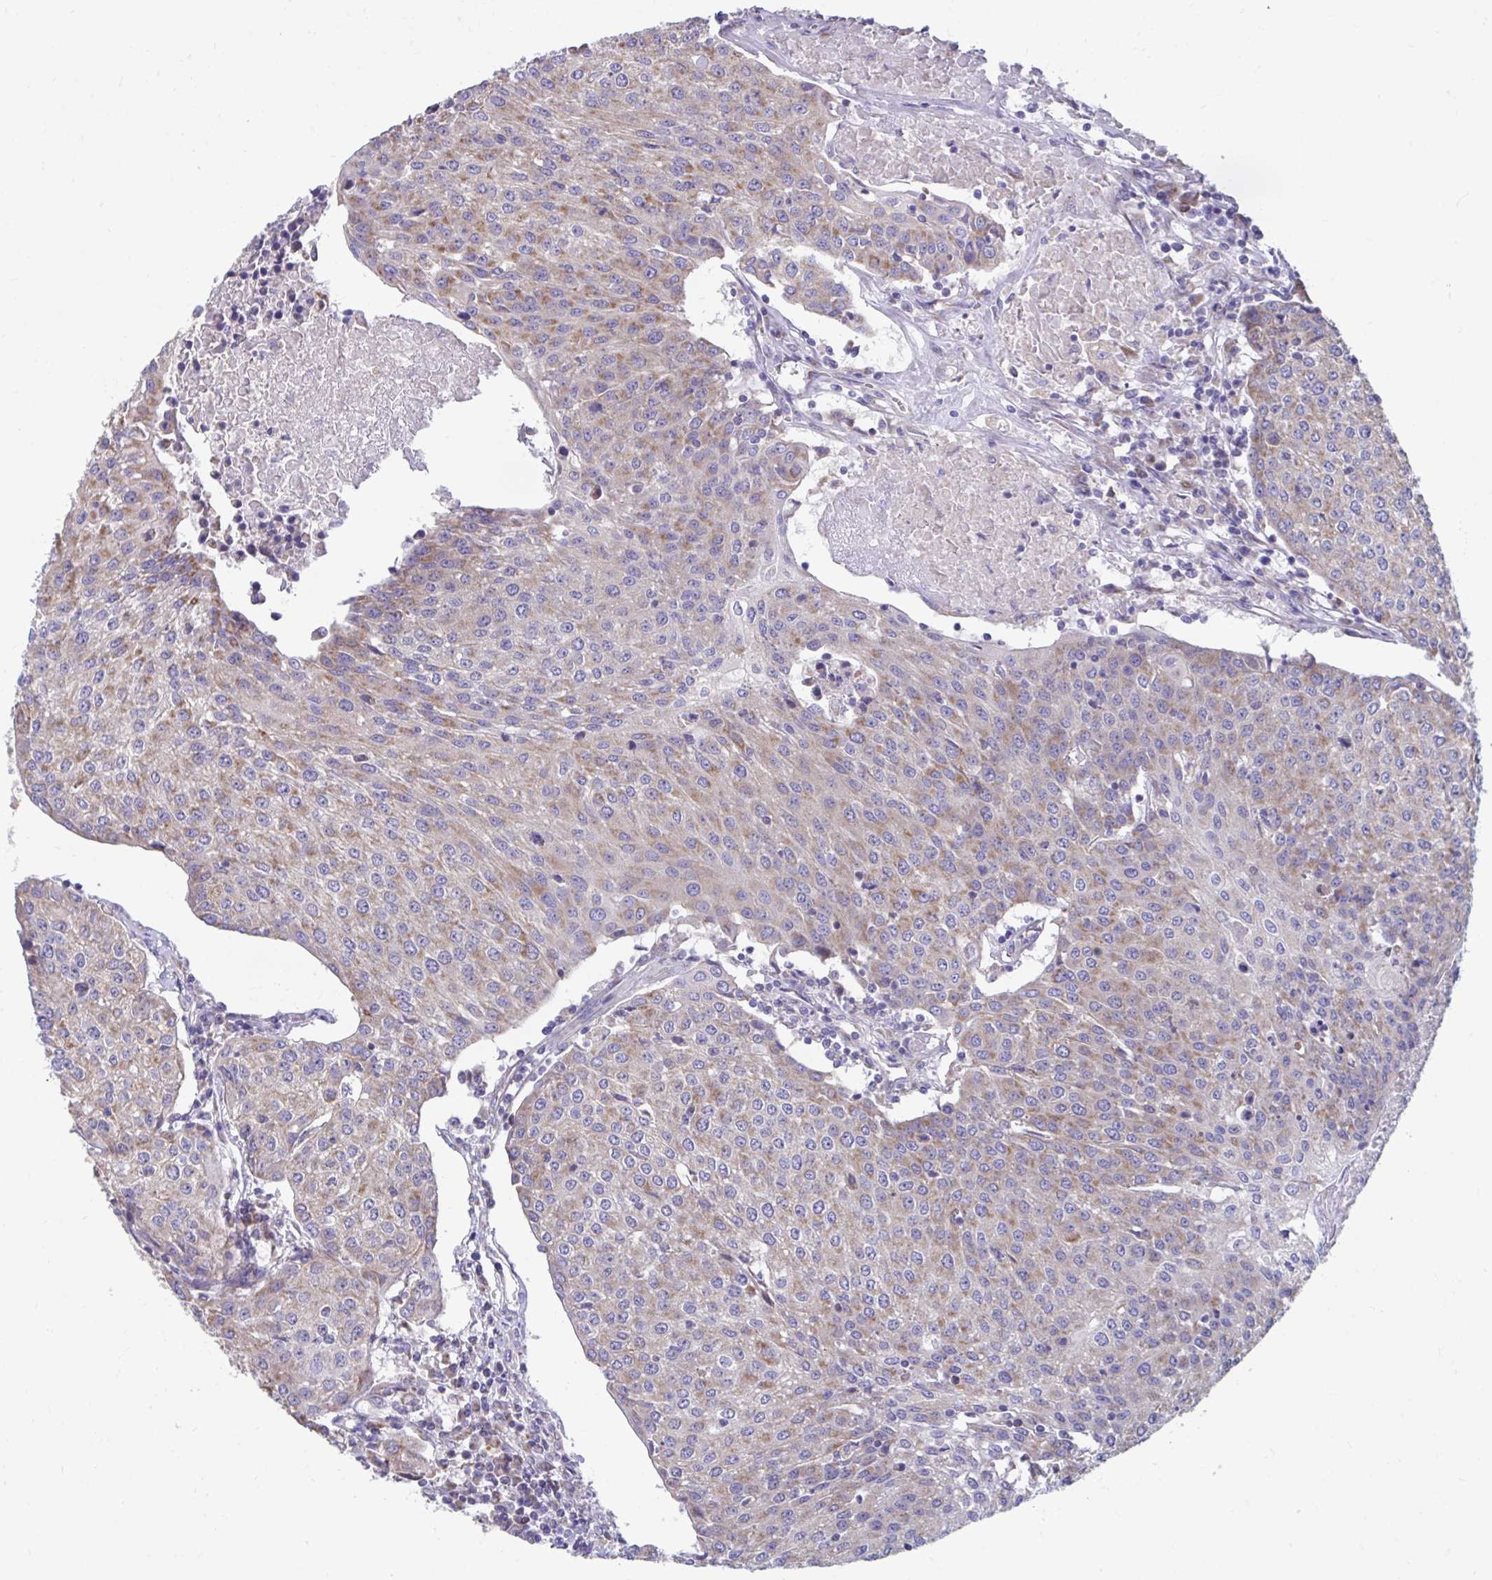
{"staining": {"intensity": "weak", "quantity": ">75%", "location": "cytoplasmic/membranous"}, "tissue": "urothelial cancer", "cell_type": "Tumor cells", "image_type": "cancer", "snomed": [{"axis": "morphology", "description": "Urothelial carcinoma, High grade"}, {"axis": "topography", "description": "Urinary bladder"}], "caption": "Approximately >75% of tumor cells in human urothelial cancer demonstrate weak cytoplasmic/membranous protein positivity as visualized by brown immunohistochemical staining.", "gene": "LINGO4", "patient": {"sex": "female", "age": 85}}